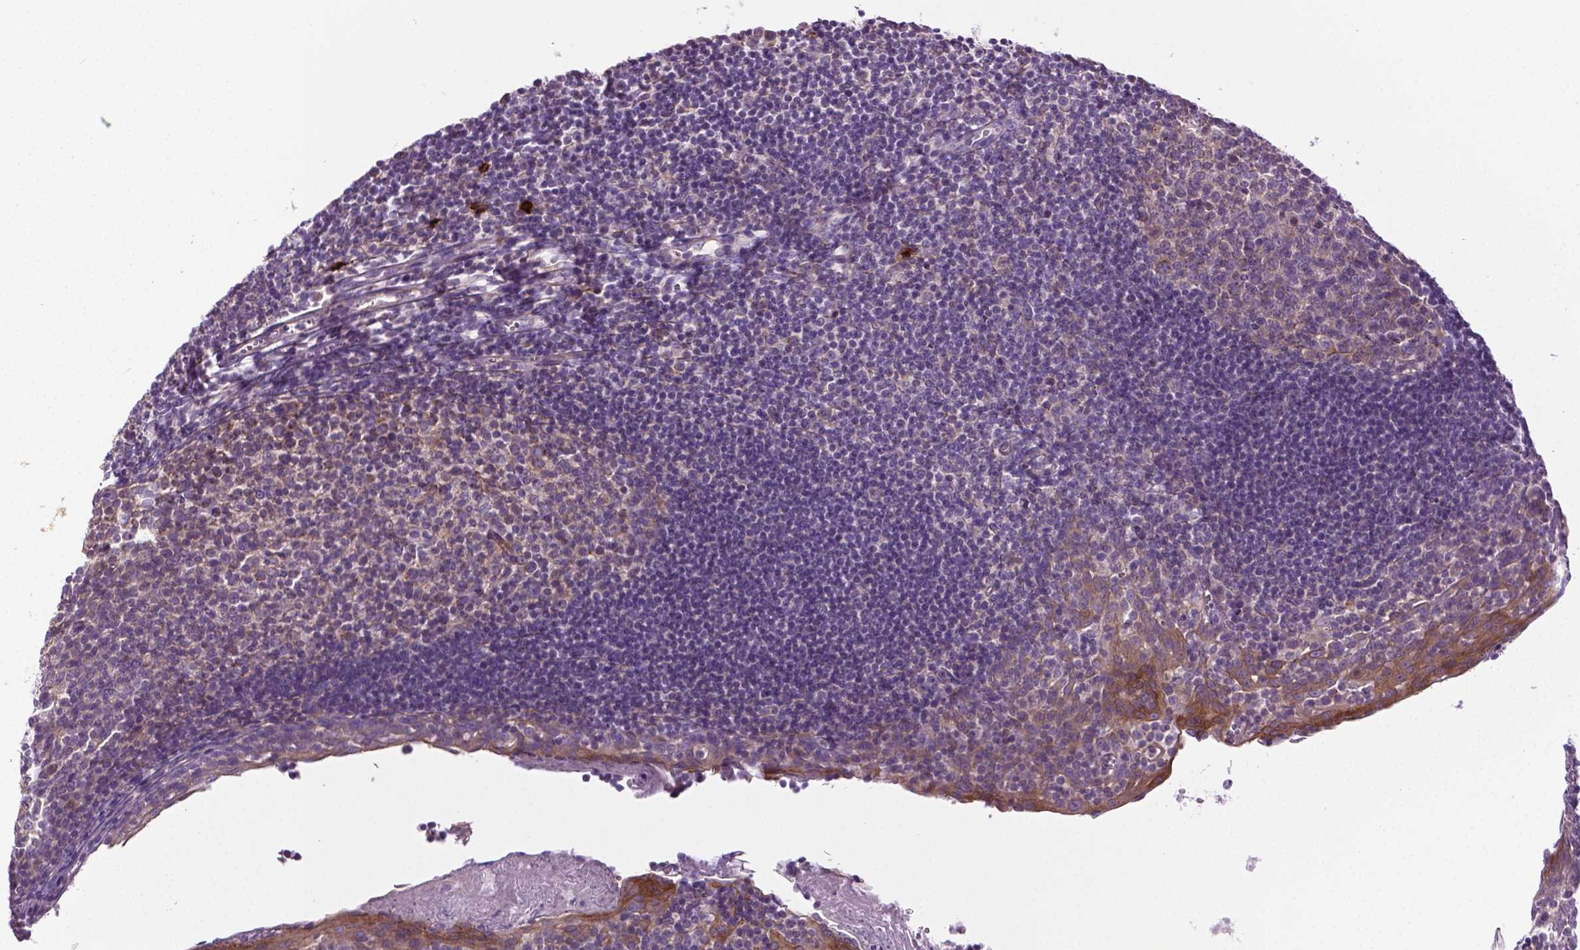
{"staining": {"intensity": "negative", "quantity": "none", "location": "none"}, "tissue": "lymph node", "cell_type": "Germinal center cells", "image_type": "normal", "snomed": [{"axis": "morphology", "description": "Normal tissue, NOS"}, {"axis": "topography", "description": "Lymph node"}], "caption": "Immunohistochemistry (IHC) of benign lymph node displays no positivity in germinal center cells.", "gene": "SPECC1L", "patient": {"sex": "female", "age": 21}}